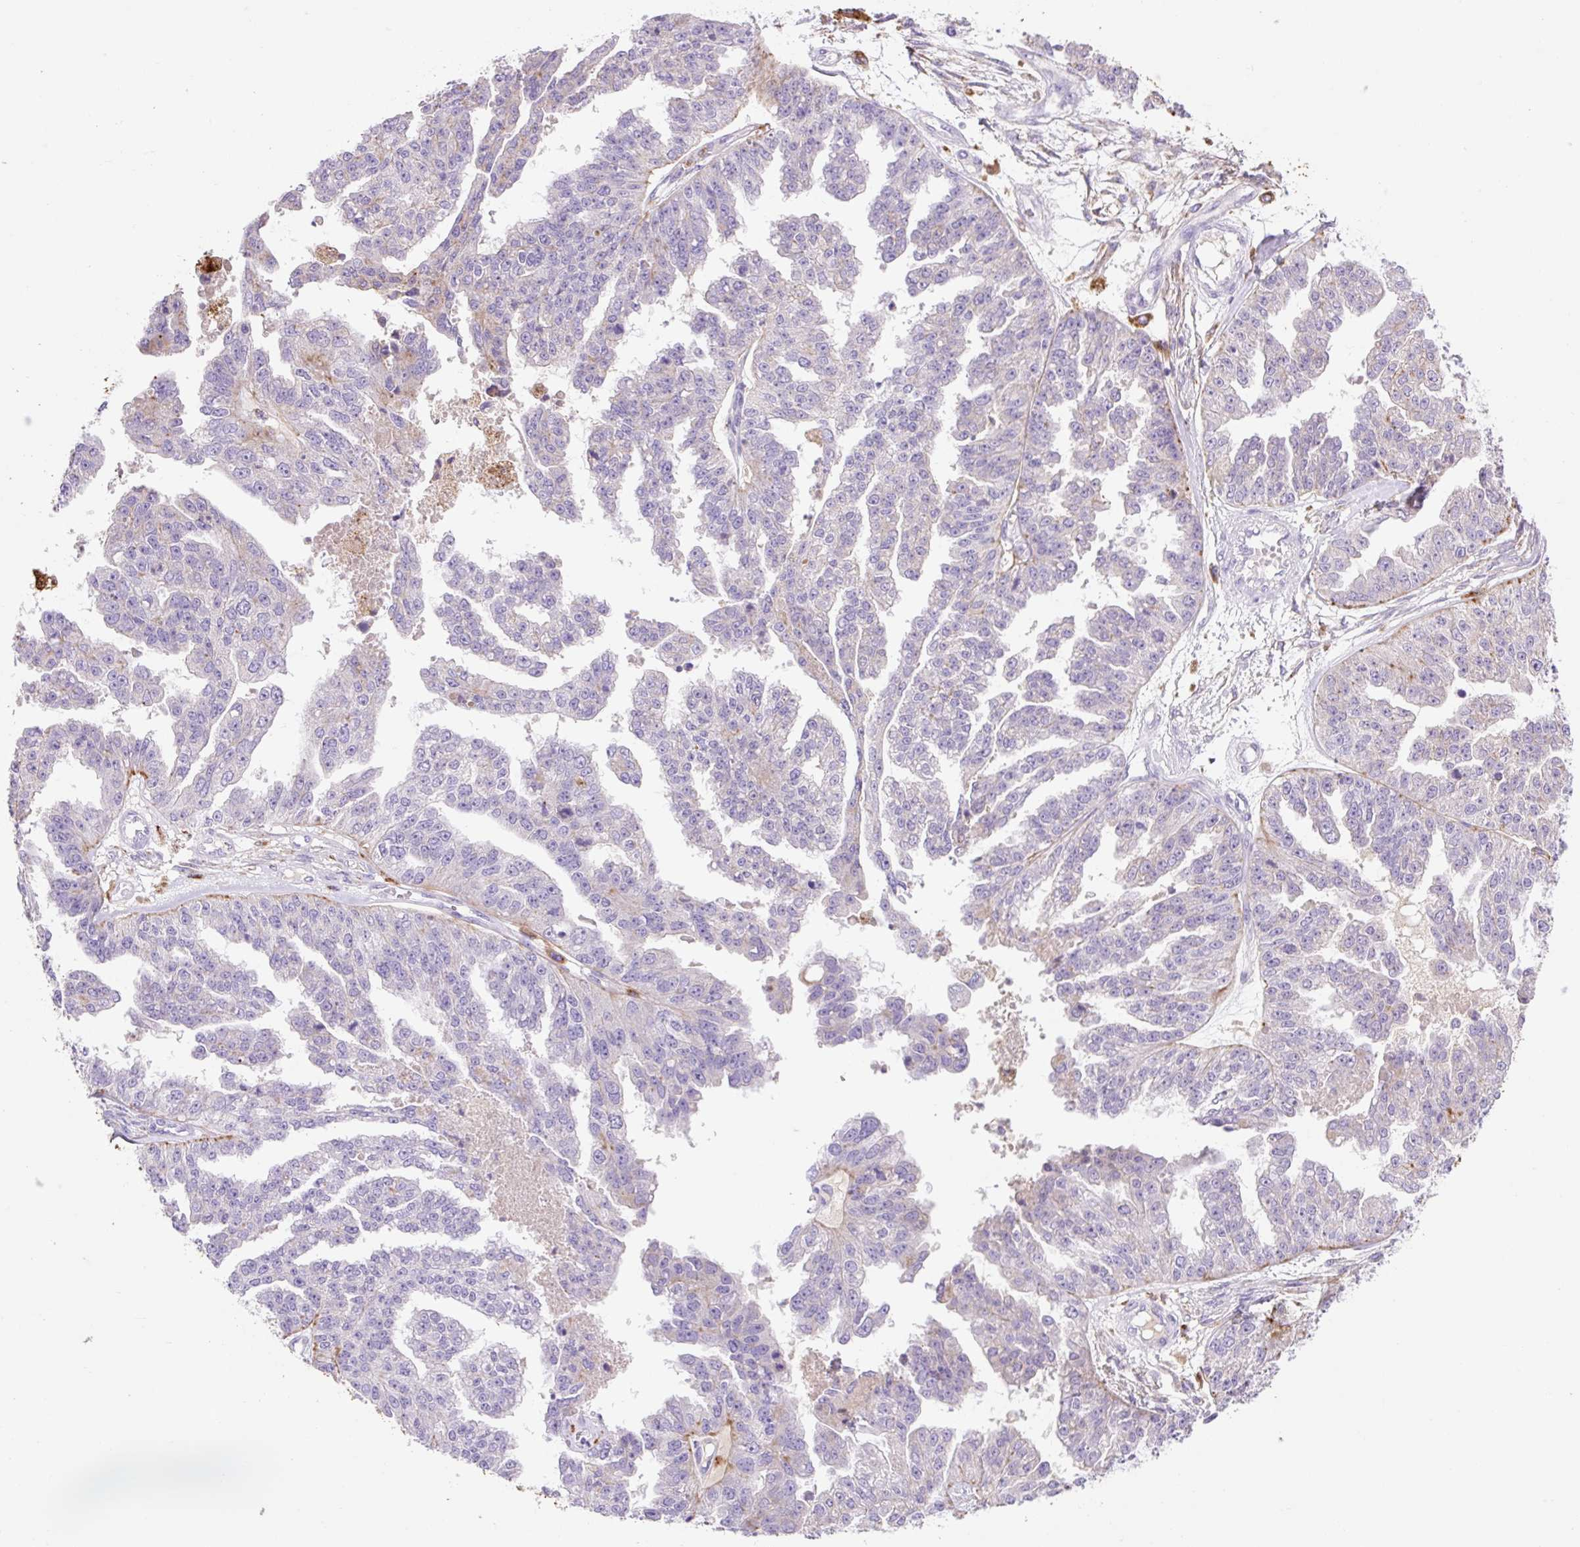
{"staining": {"intensity": "negative", "quantity": "none", "location": "none"}, "tissue": "ovarian cancer", "cell_type": "Tumor cells", "image_type": "cancer", "snomed": [{"axis": "morphology", "description": "Cystadenocarcinoma, serous, NOS"}, {"axis": "topography", "description": "Ovary"}], "caption": "Tumor cells are negative for protein expression in human serous cystadenocarcinoma (ovarian). Nuclei are stained in blue.", "gene": "HEXA", "patient": {"sex": "female", "age": 58}}